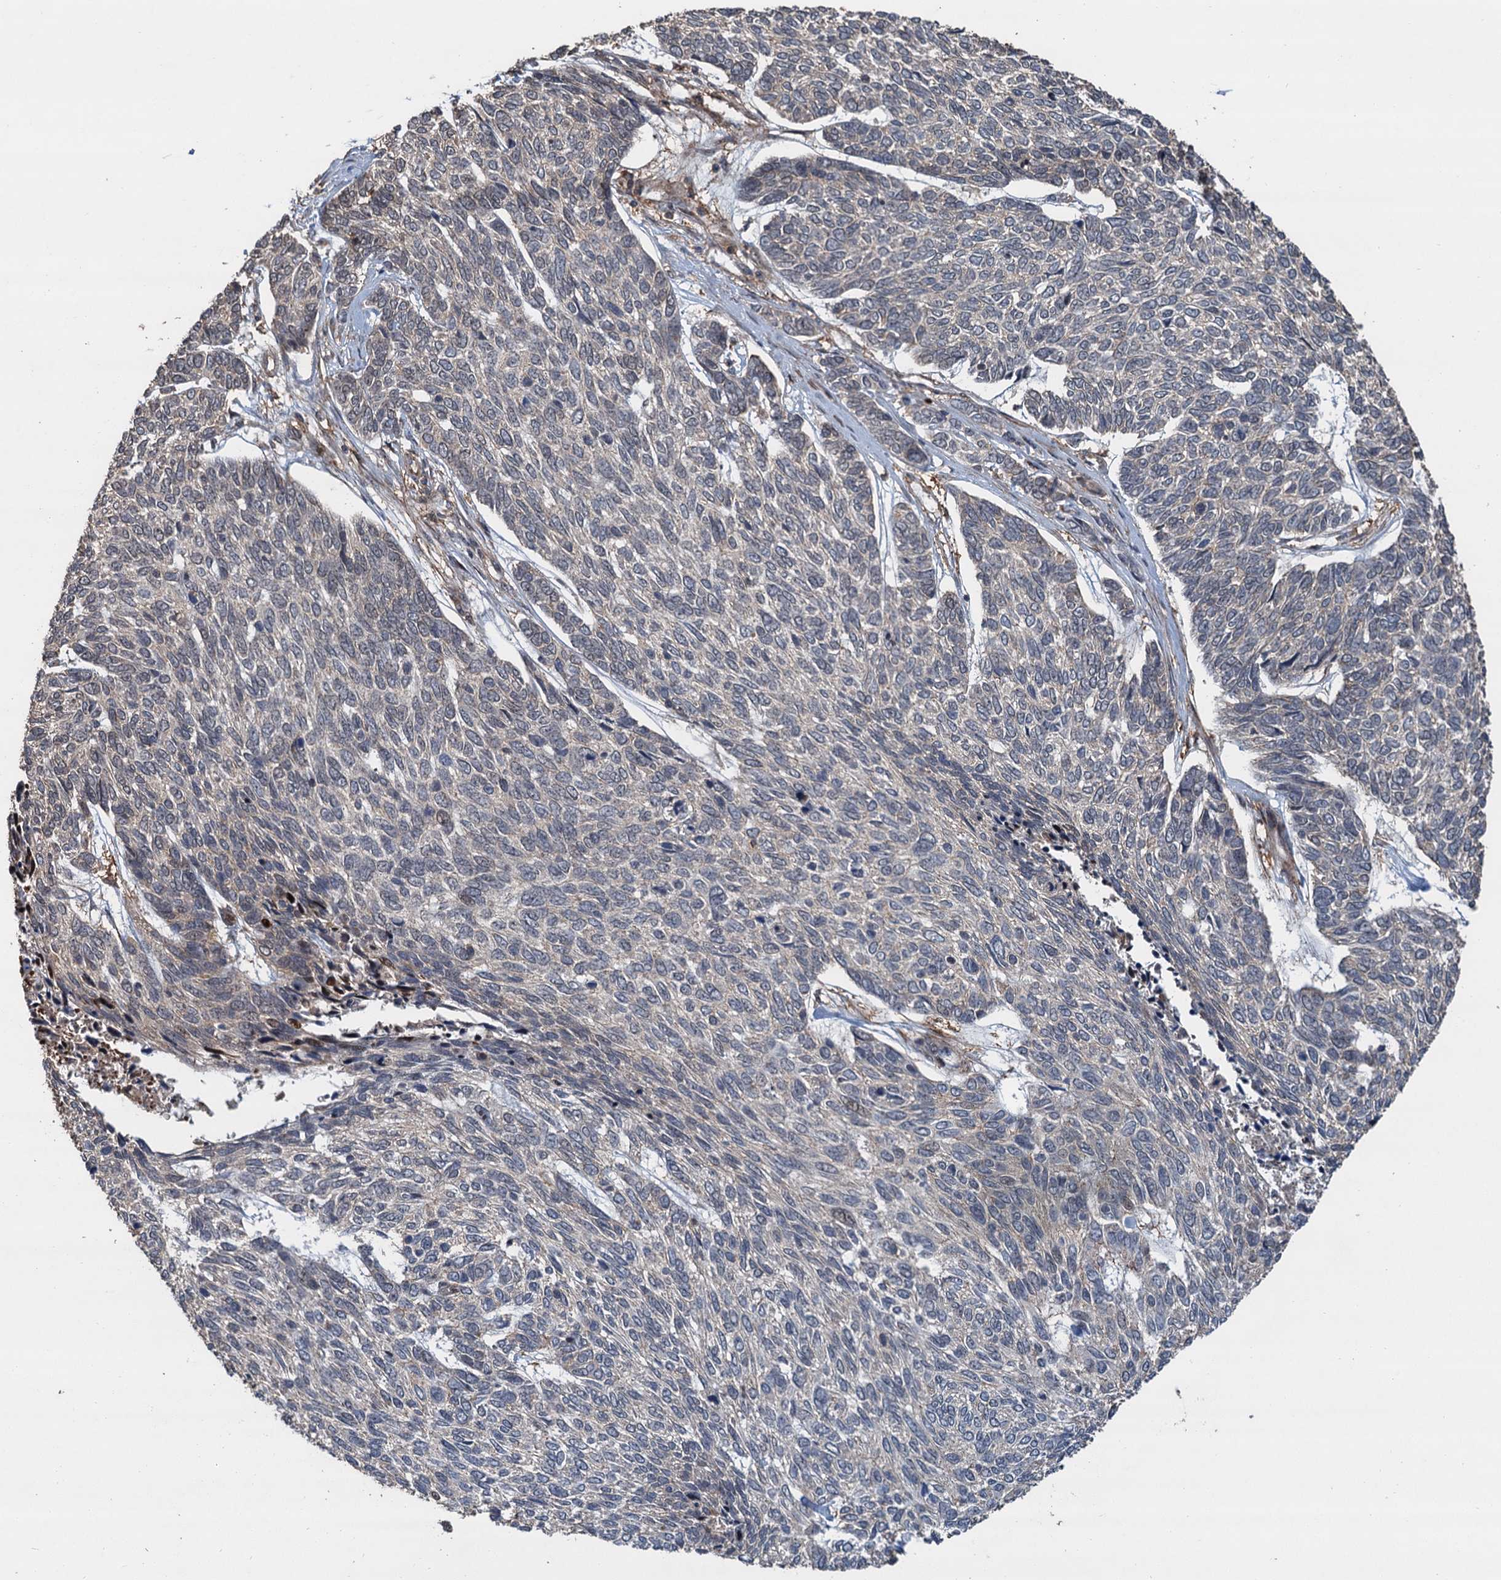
{"staining": {"intensity": "negative", "quantity": "none", "location": "none"}, "tissue": "skin cancer", "cell_type": "Tumor cells", "image_type": "cancer", "snomed": [{"axis": "morphology", "description": "Basal cell carcinoma"}, {"axis": "topography", "description": "Skin"}], "caption": "IHC image of neoplastic tissue: human skin basal cell carcinoma stained with DAB displays no significant protein expression in tumor cells.", "gene": "TMA16", "patient": {"sex": "female", "age": 65}}